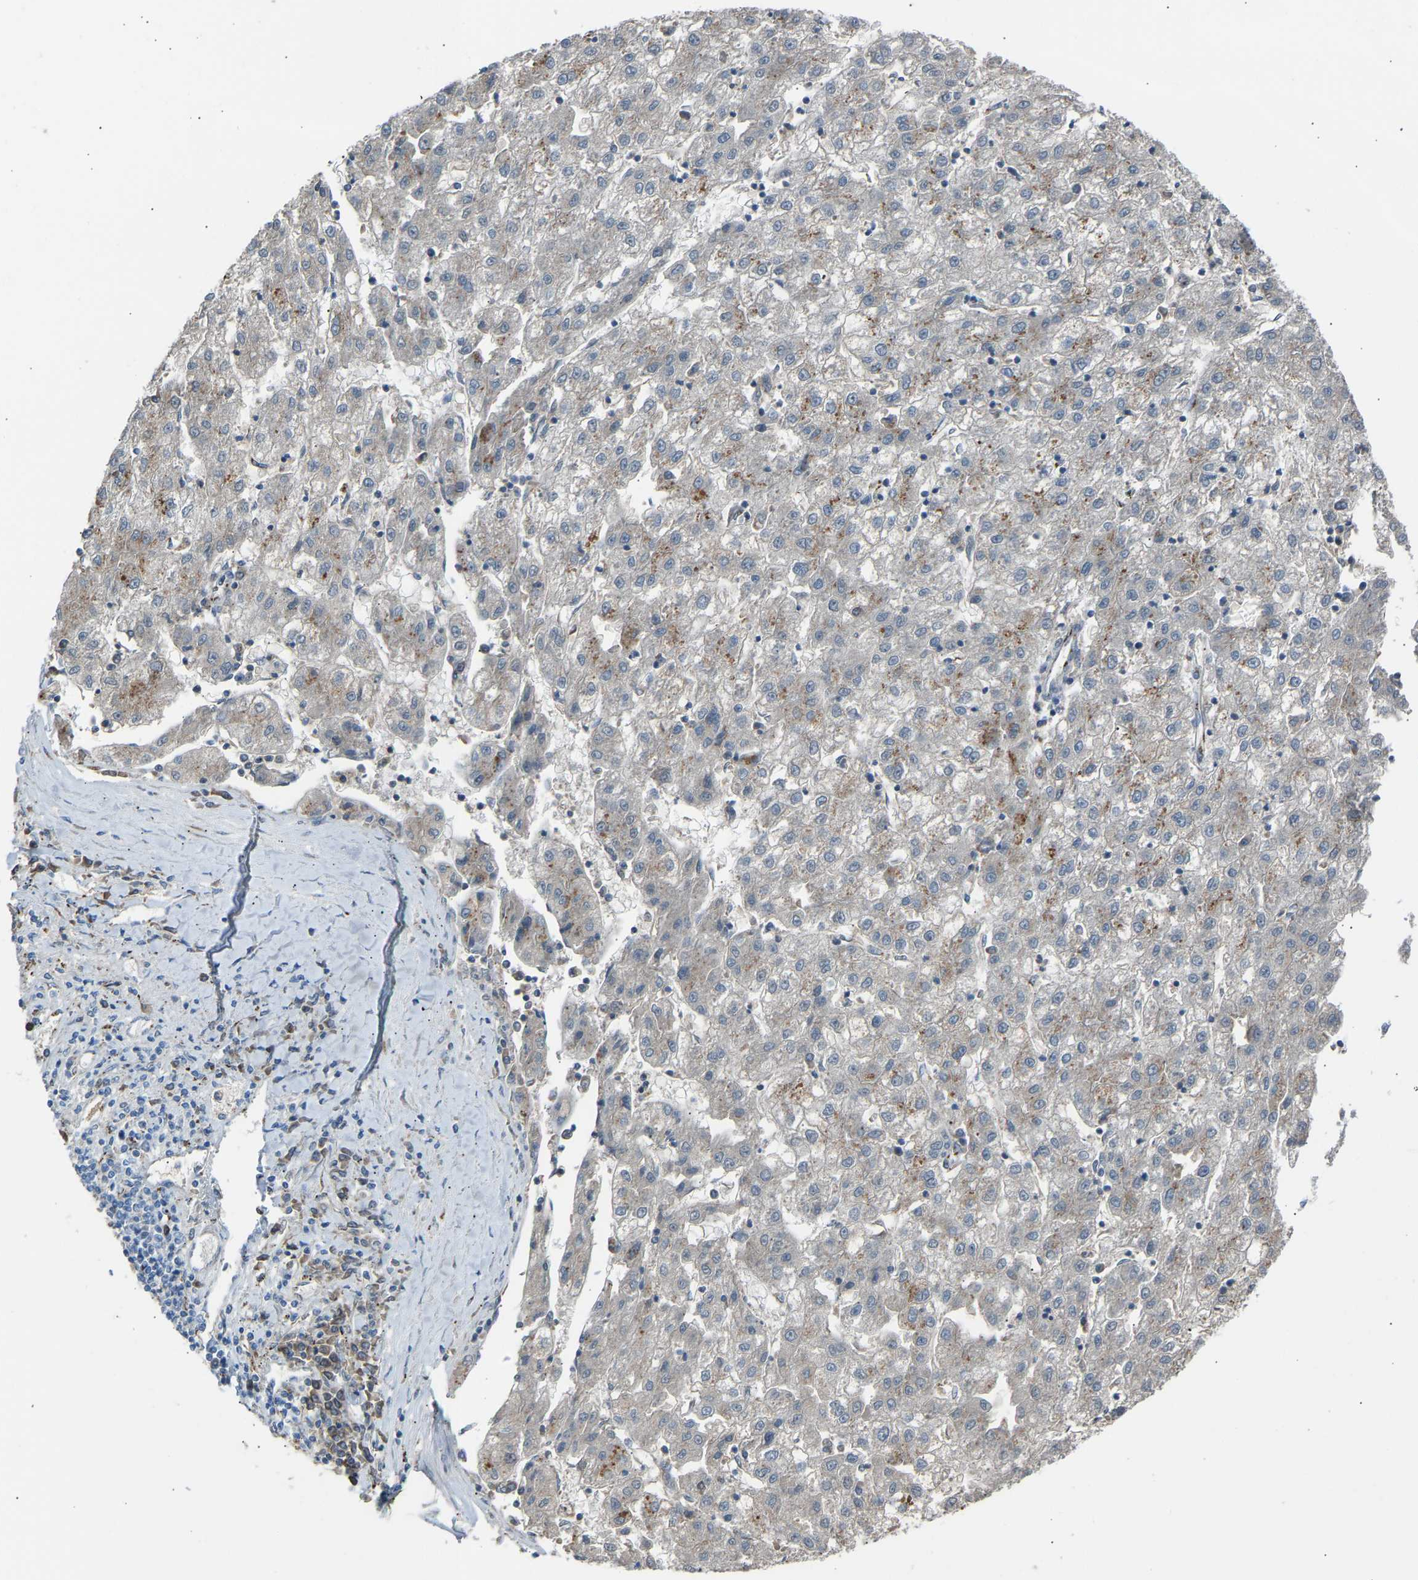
{"staining": {"intensity": "weak", "quantity": ">75%", "location": "cytoplasmic/membranous"}, "tissue": "liver cancer", "cell_type": "Tumor cells", "image_type": "cancer", "snomed": [{"axis": "morphology", "description": "Carcinoma, Hepatocellular, NOS"}, {"axis": "topography", "description": "Liver"}], "caption": "Brown immunohistochemical staining in hepatocellular carcinoma (liver) exhibits weak cytoplasmic/membranous staining in about >75% of tumor cells.", "gene": "CYREN", "patient": {"sex": "male", "age": 72}}